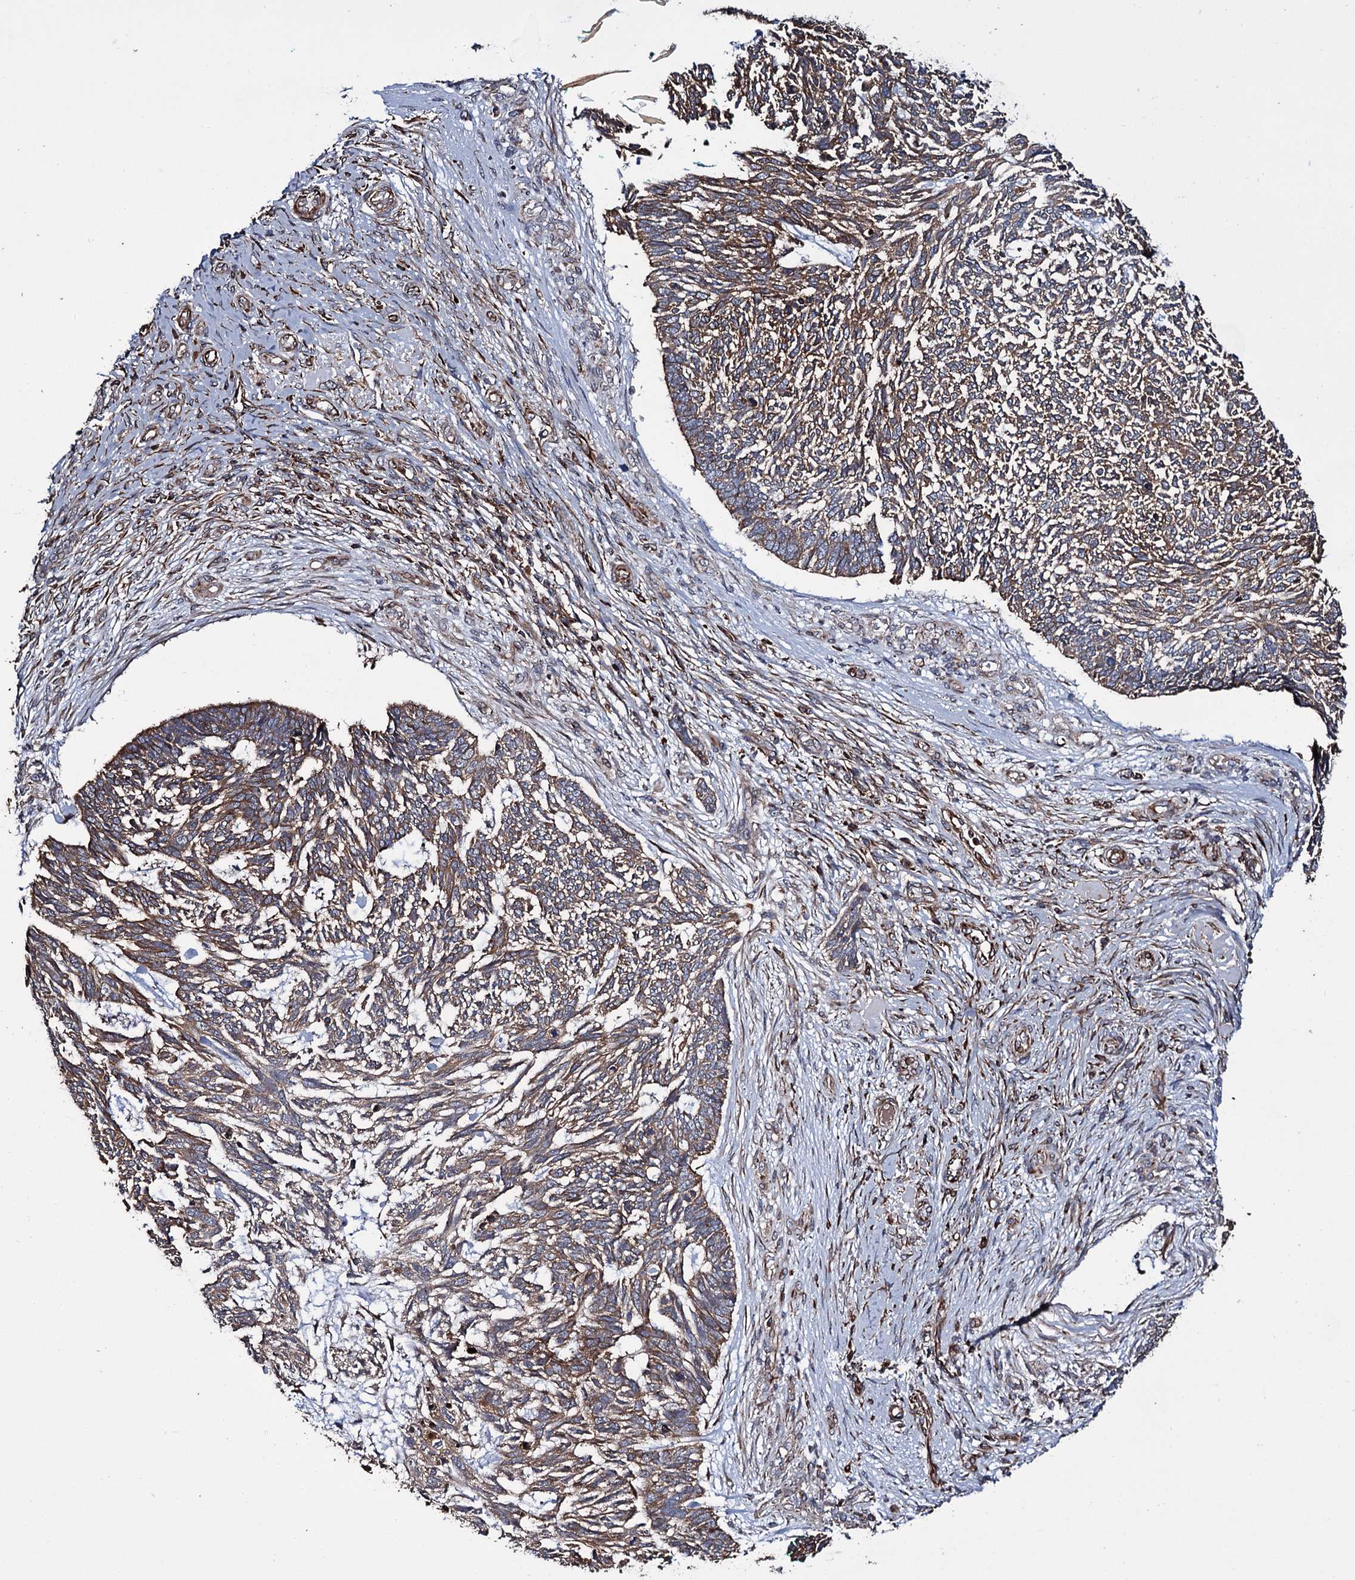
{"staining": {"intensity": "moderate", "quantity": ">75%", "location": "cytoplasmic/membranous"}, "tissue": "skin cancer", "cell_type": "Tumor cells", "image_type": "cancer", "snomed": [{"axis": "morphology", "description": "Basal cell carcinoma"}, {"axis": "topography", "description": "Skin"}], "caption": "An image showing moderate cytoplasmic/membranous staining in about >75% of tumor cells in skin cancer (basal cell carcinoma), as visualized by brown immunohistochemical staining.", "gene": "VAMP8", "patient": {"sex": "male", "age": 88}}